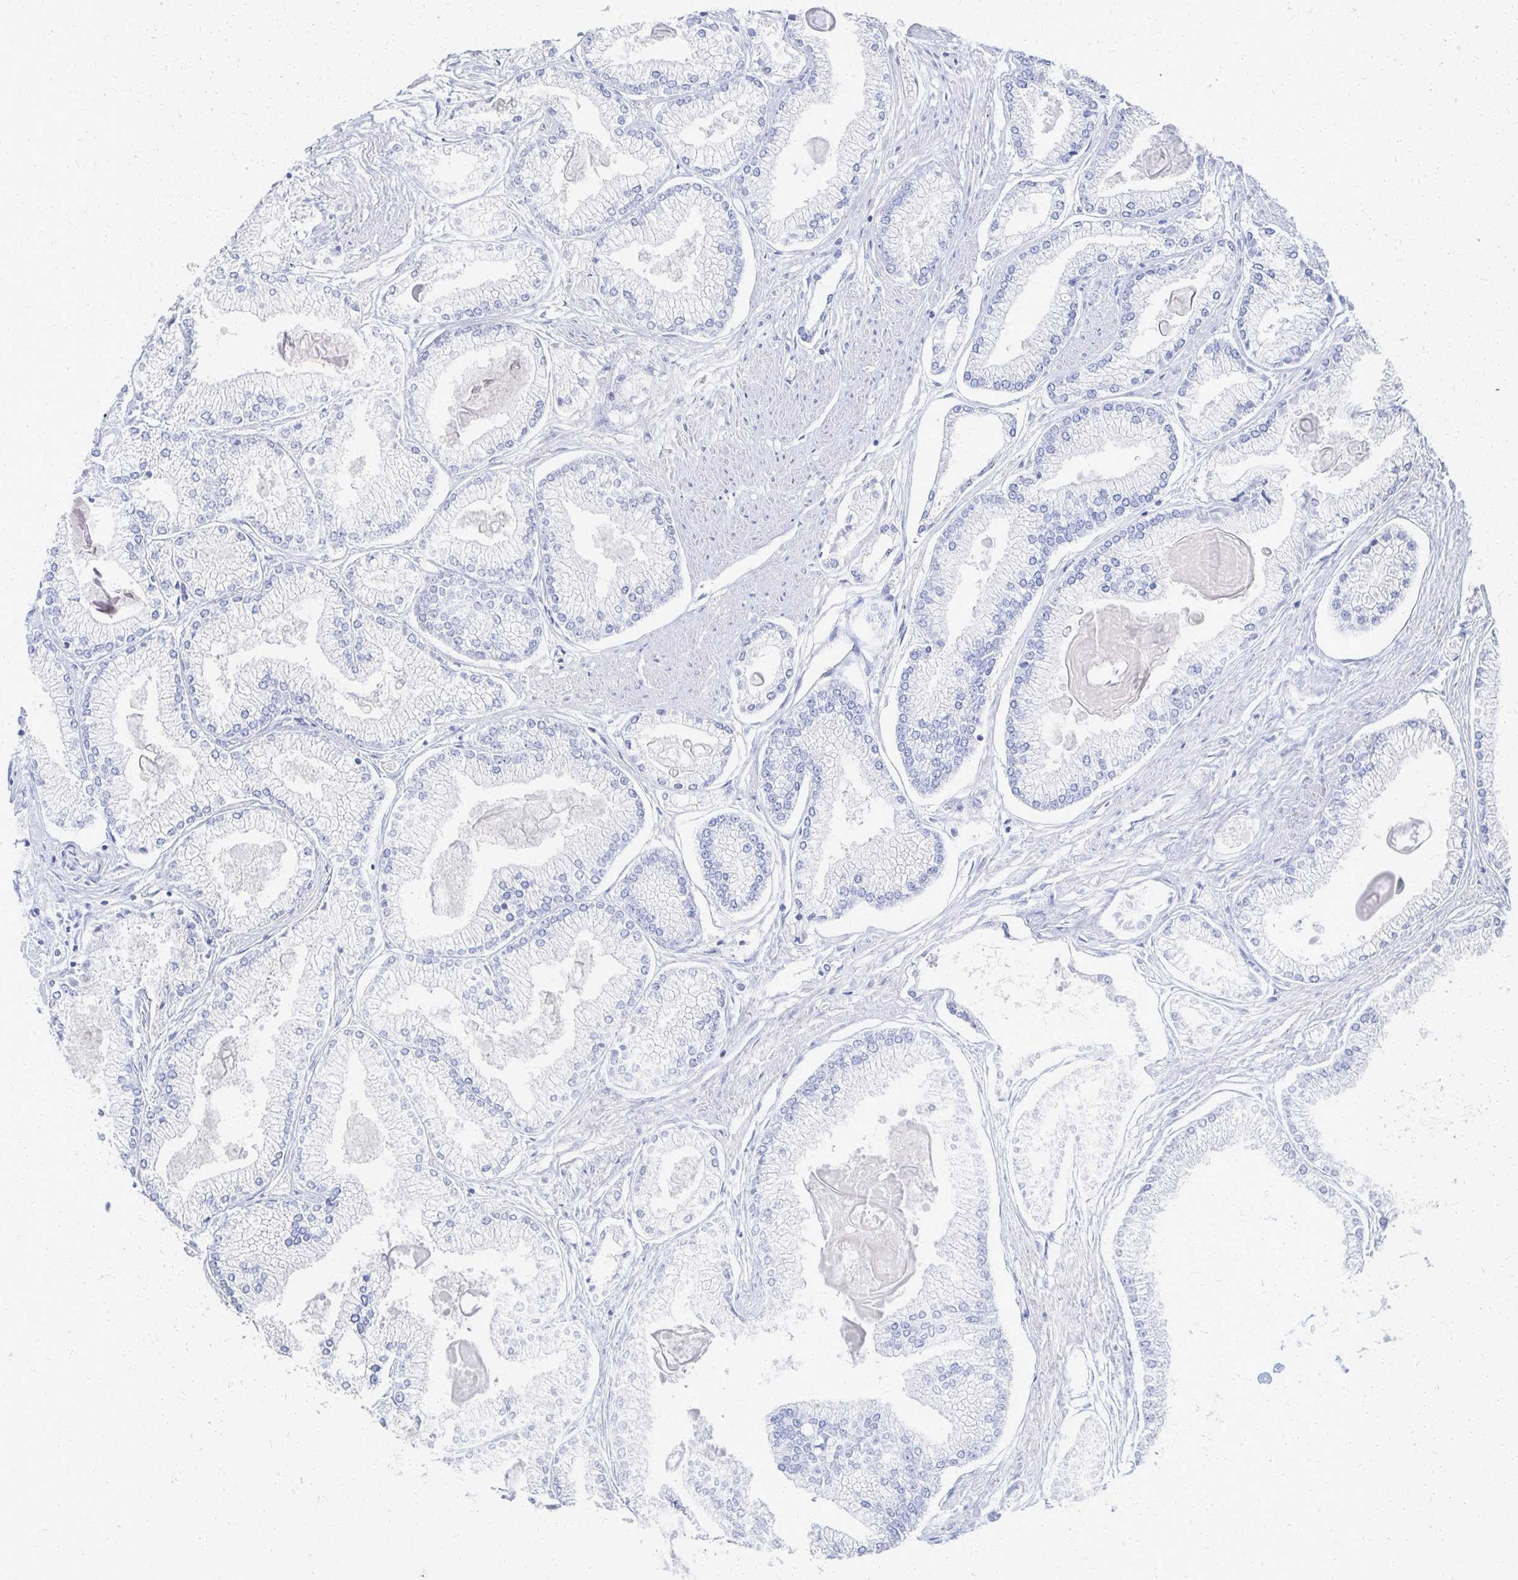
{"staining": {"intensity": "negative", "quantity": "none", "location": "none"}, "tissue": "prostate cancer", "cell_type": "Tumor cells", "image_type": "cancer", "snomed": [{"axis": "morphology", "description": "Adenocarcinoma, High grade"}, {"axis": "topography", "description": "Prostate"}], "caption": "Tumor cells show no significant protein positivity in prostate cancer (adenocarcinoma (high-grade)). (DAB (3,3'-diaminobenzidine) IHC, high magnification).", "gene": "PRR20A", "patient": {"sex": "male", "age": 68}}